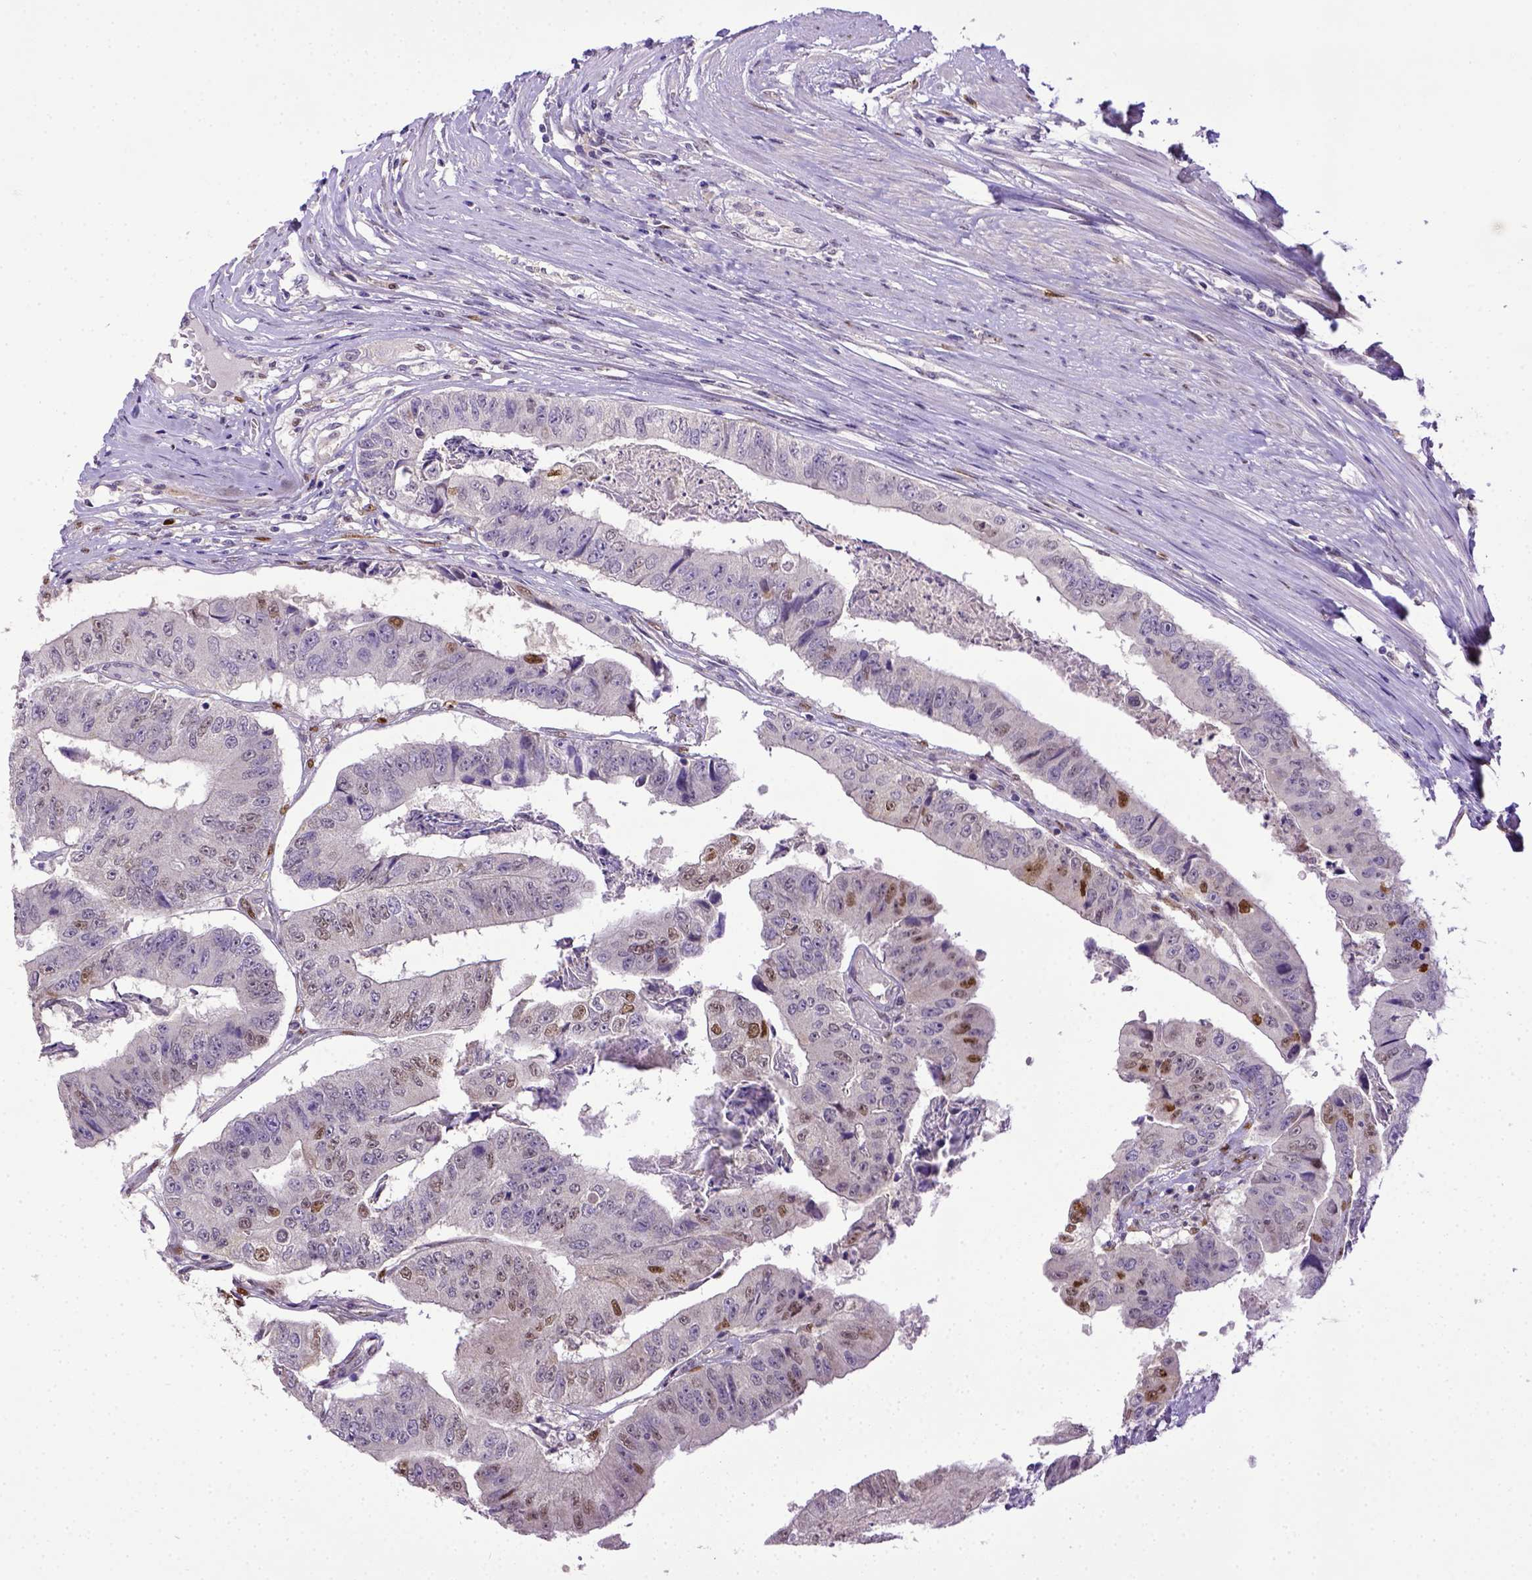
{"staining": {"intensity": "moderate", "quantity": "<25%", "location": "nuclear"}, "tissue": "colorectal cancer", "cell_type": "Tumor cells", "image_type": "cancer", "snomed": [{"axis": "morphology", "description": "Adenocarcinoma, NOS"}, {"axis": "topography", "description": "Colon"}], "caption": "Immunohistochemical staining of human adenocarcinoma (colorectal) demonstrates low levels of moderate nuclear positivity in approximately <25% of tumor cells. (DAB (3,3'-diaminobenzidine) IHC with brightfield microscopy, high magnification).", "gene": "CDKN1A", "patient": {"sex": "female", "age": 67}}